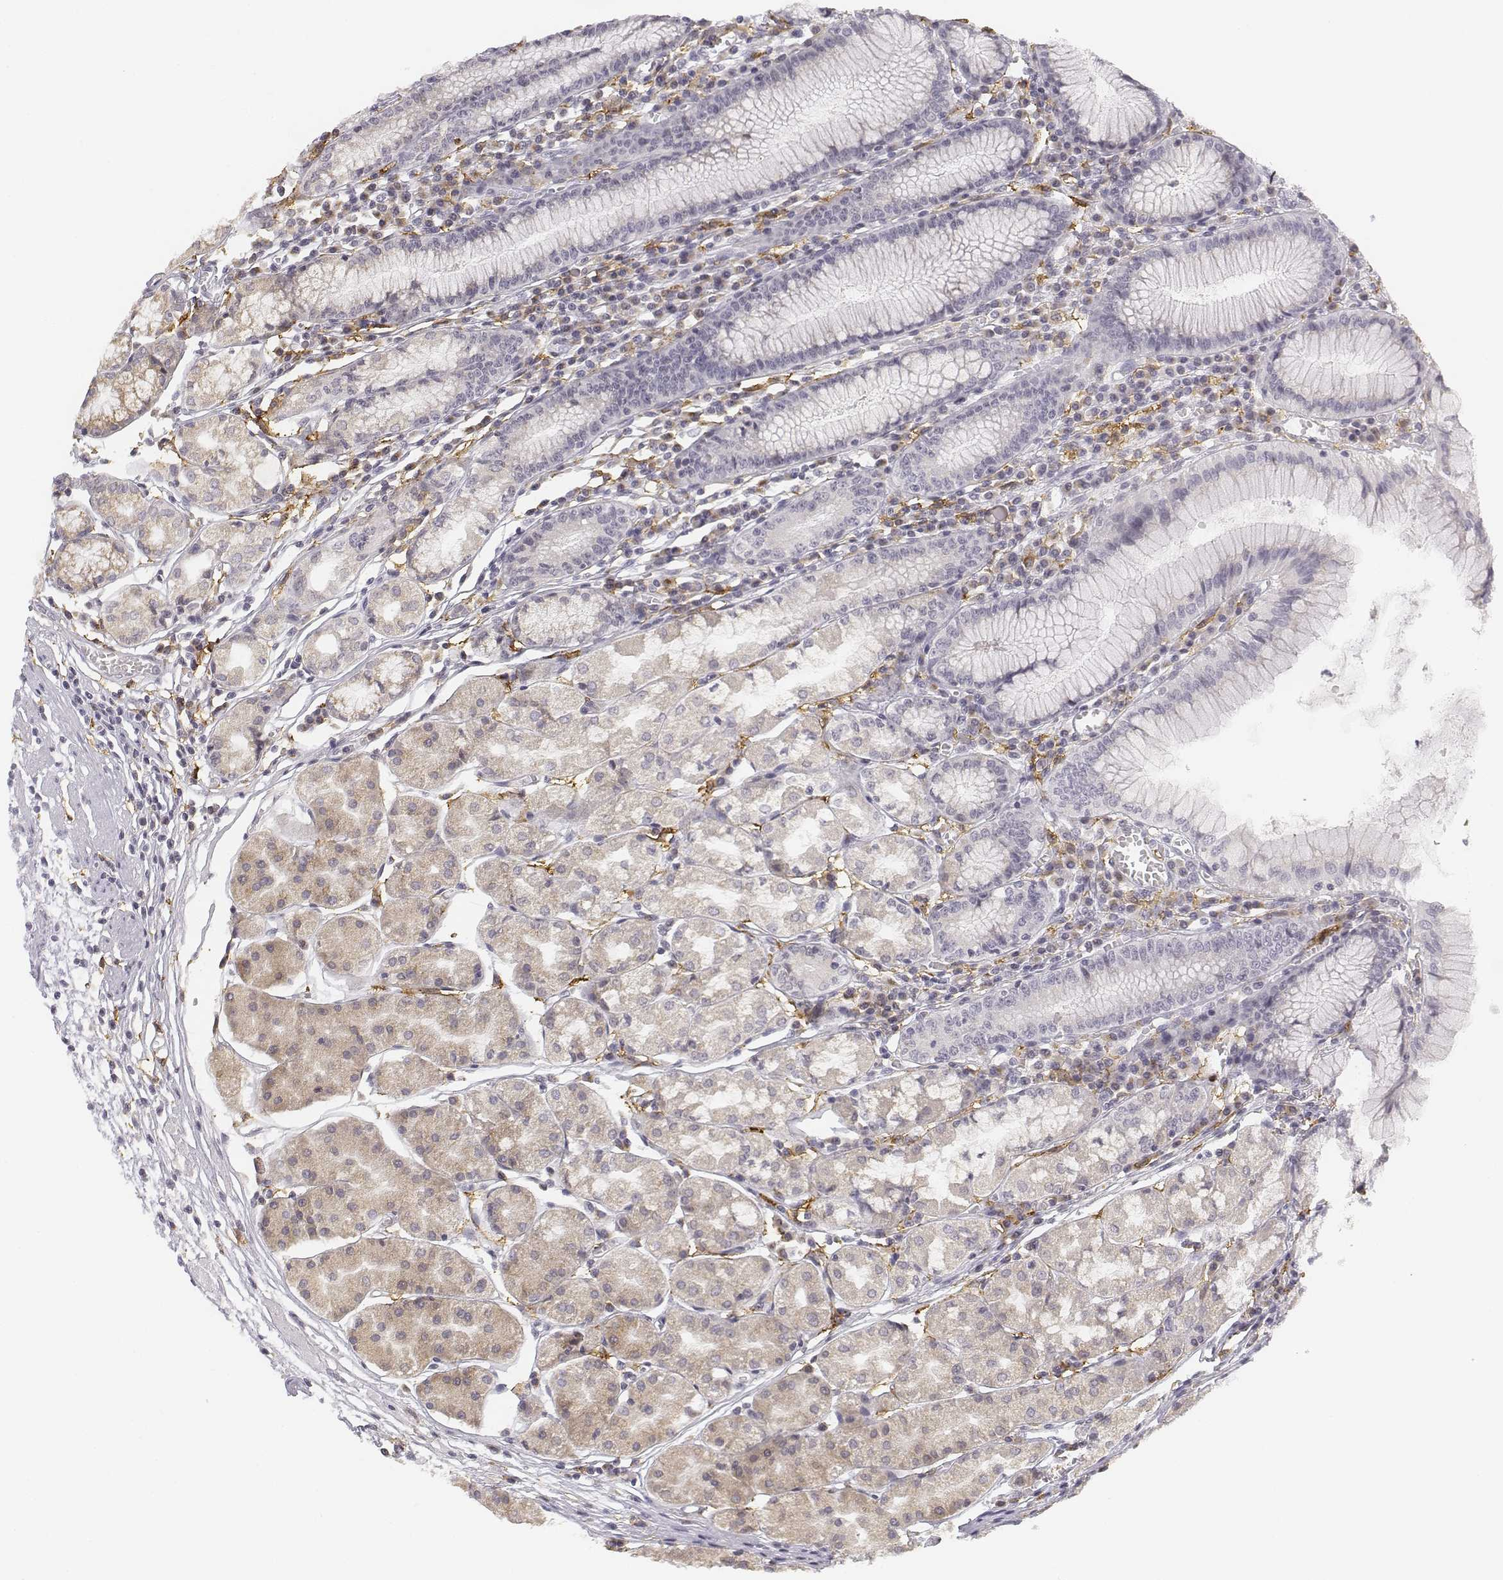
{"staining": {"intensity": "weak", "quantity": "25%-75%", "location": "cytoplasmic/membranous"}, "tissue": "stomach", "cell_type": "Glandular cells", "image_type": "normal", "snomed": [{"axis": "morphology", "description": "Normal tissue, NOS"}, {"axis": "topography", "description": "Stomach"}], "caption": "High-power microscopy captured an IHC micrograph of normal stomach, revealing weak cytoplasmic/membranous positivity in approximately 25%-75% of glandular cells. Nuclei are stained in blue.", "gene": "CD14", "patient": {"sex": "male", "age": 55}}